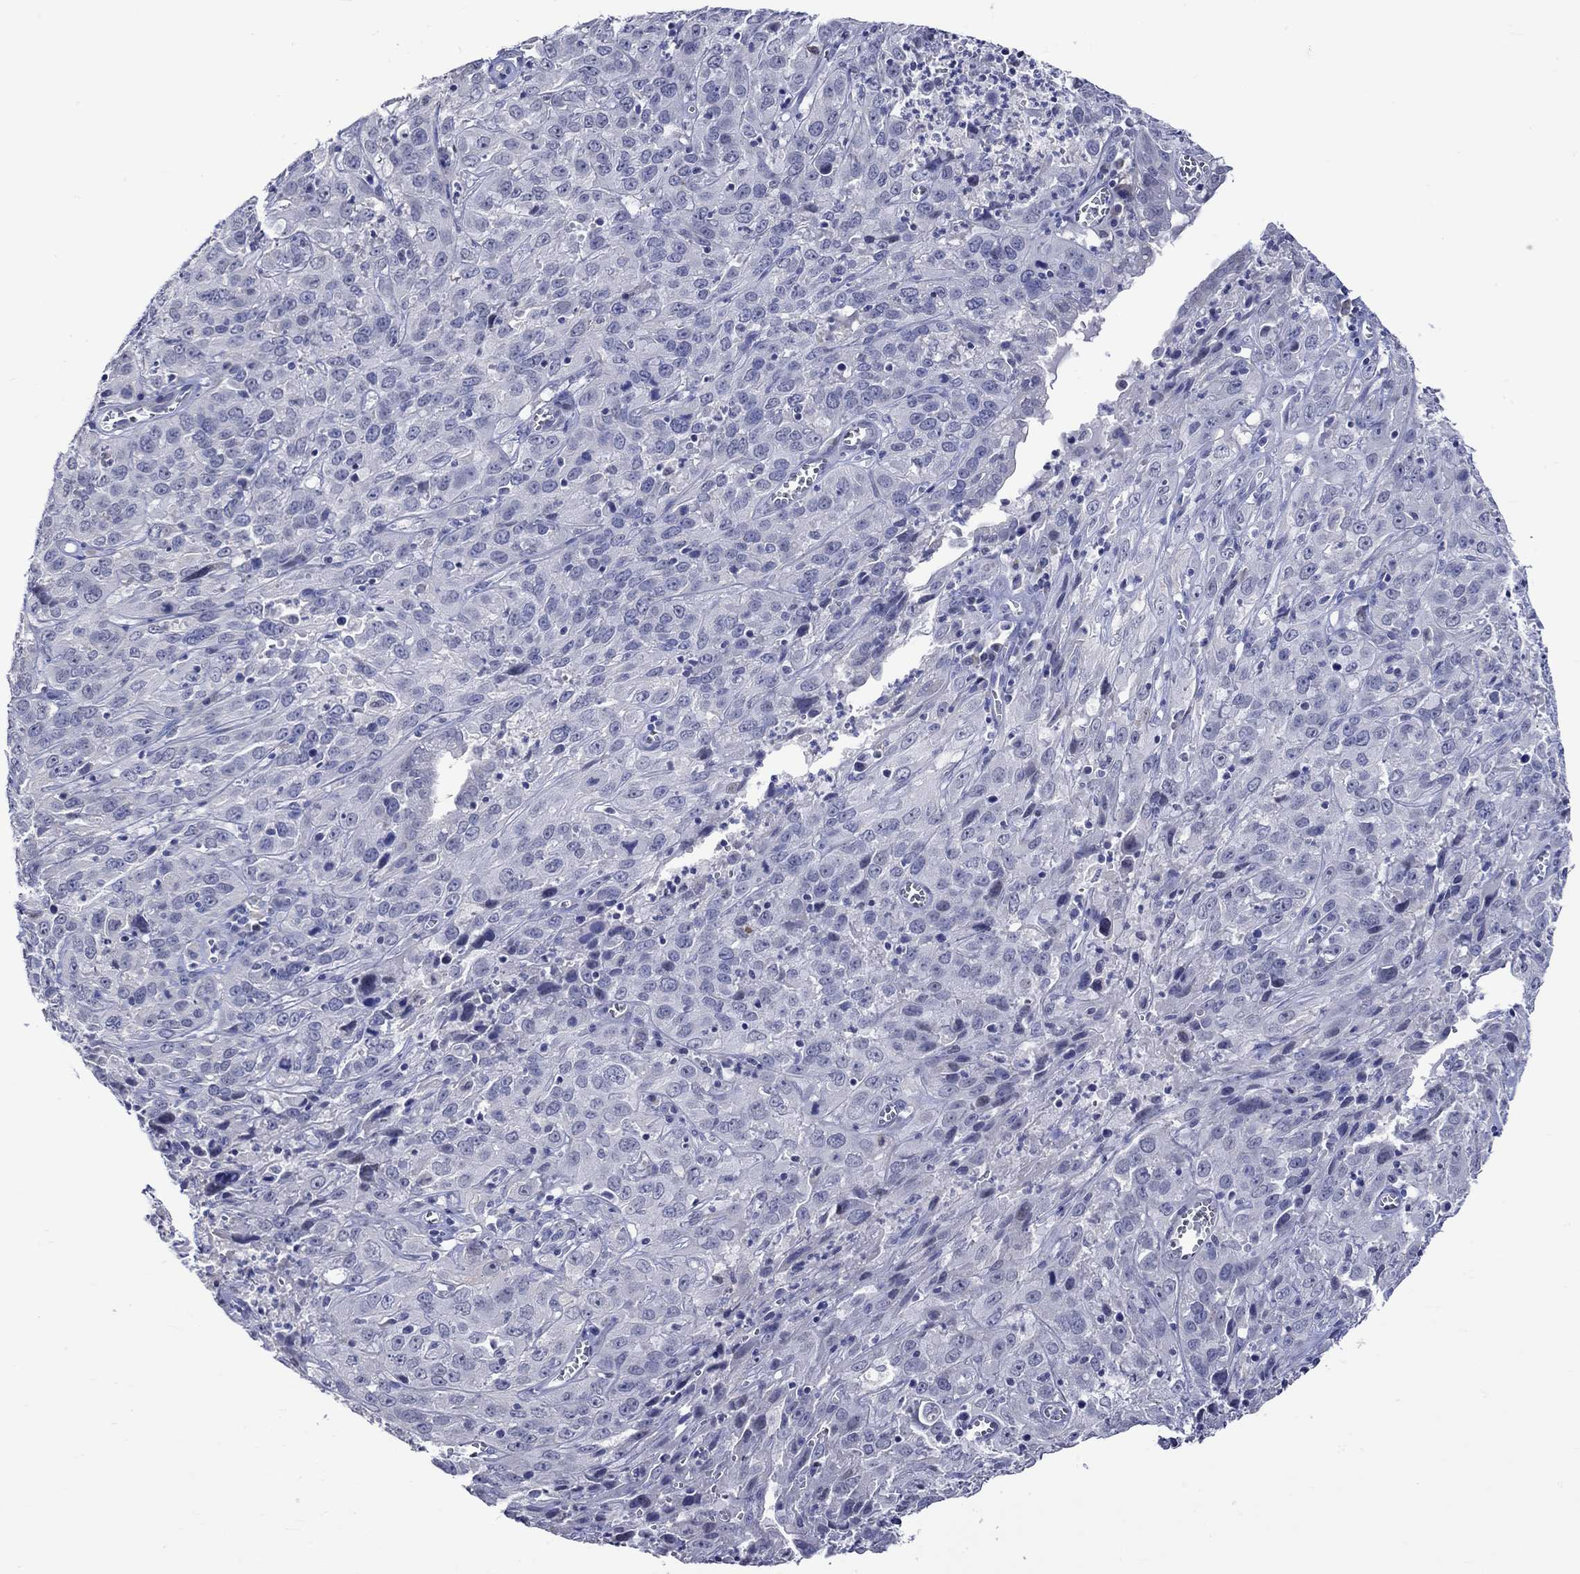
{"staining": {"intensity": "negative", "quantity": "none", "location": "none"}, "tissue": "cervical cancer", "cell_type": "Tumor cells", "image_type": "cancer", "snomed": [{"axis": "morphology", "description": "Squamous cell carcinoma, NOS"}, {"axis": "topography", "description": "Cervix"}], "caption": "The immunohistochemistry (IHC) photomicrograph has no significant expression in tumor cells of cervical squamous cell carcinoma tissue.", "gene": "CRYAB", "patient": {"sex": "female", "age": 32}}